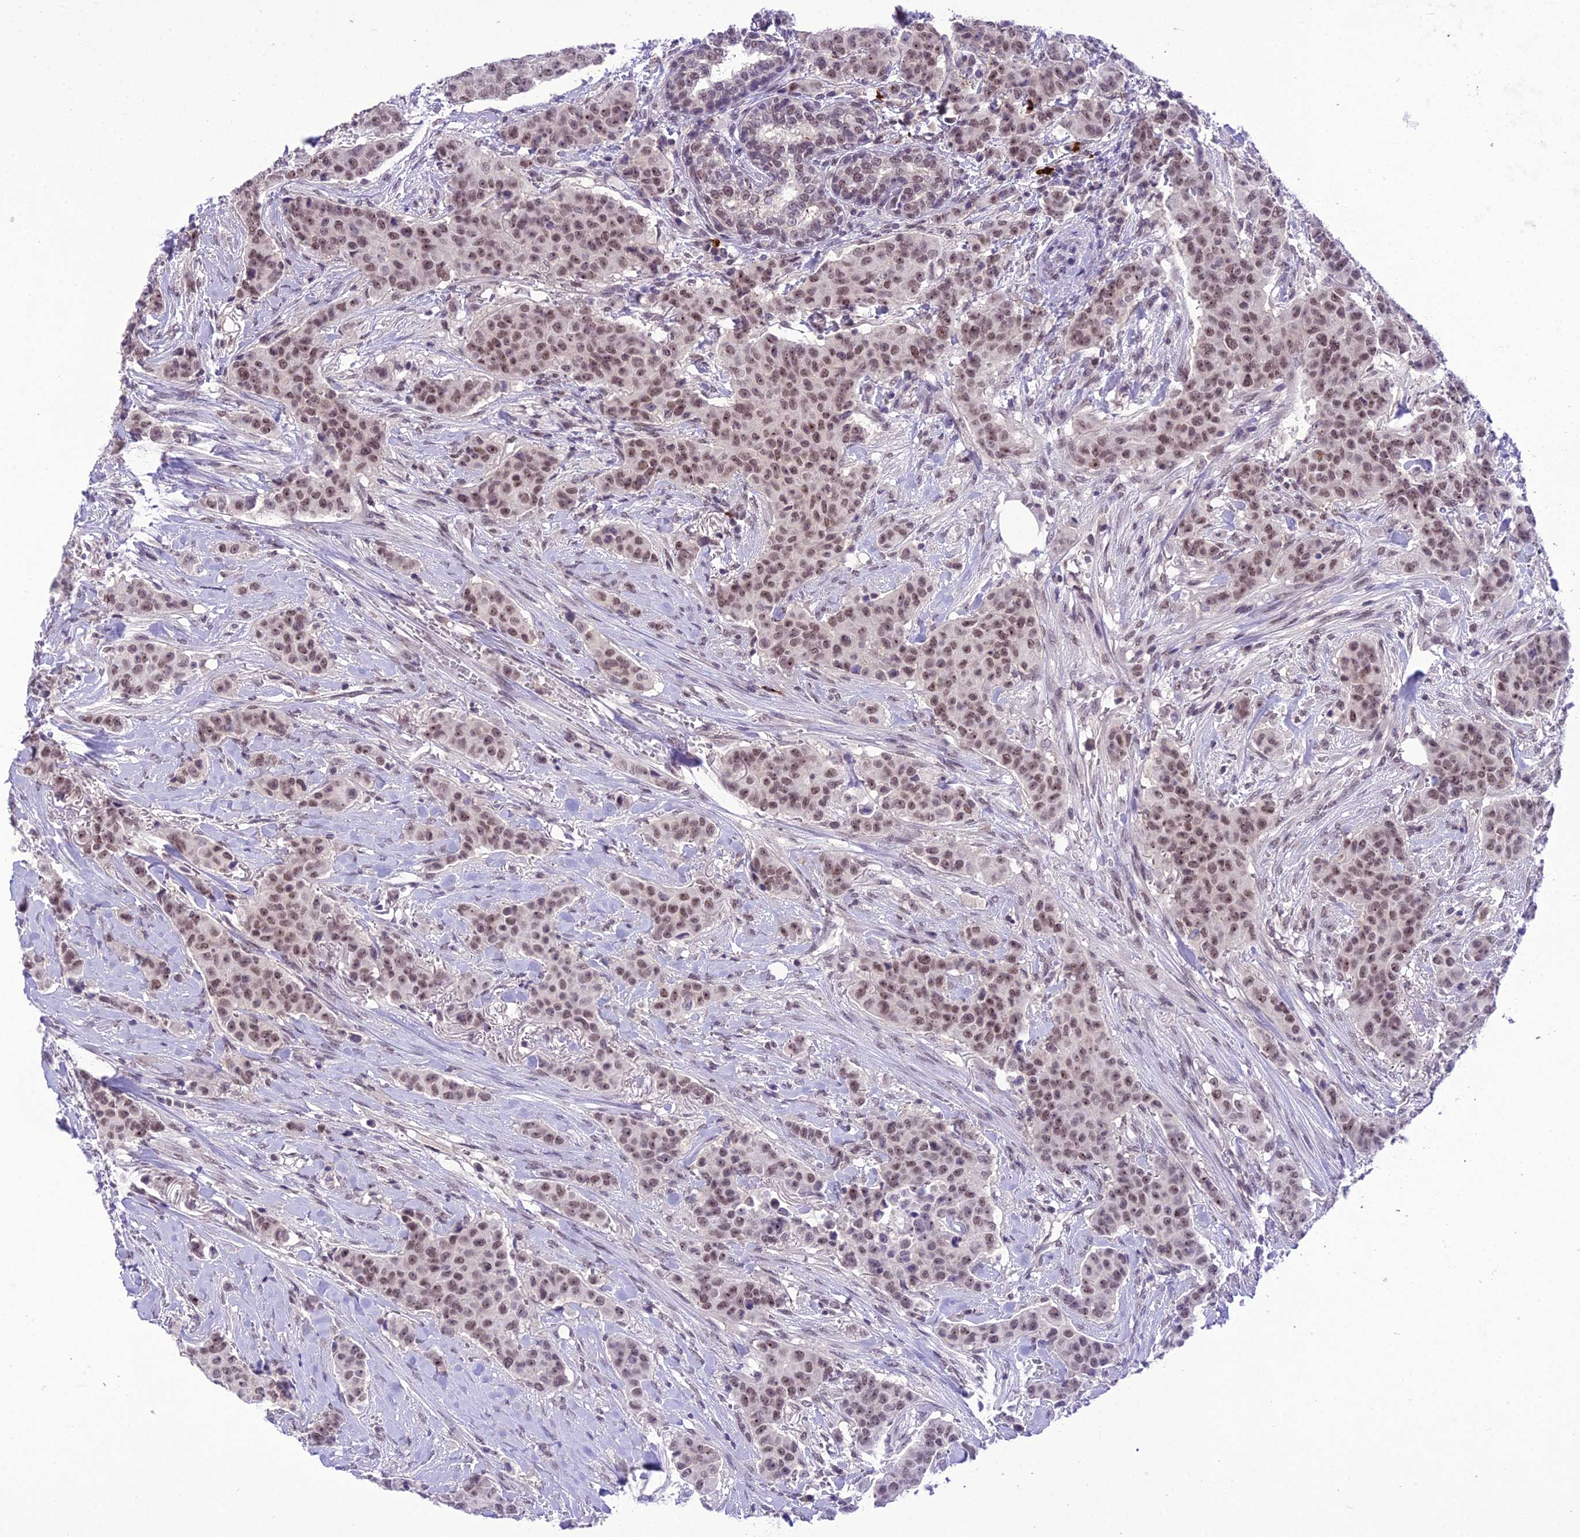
{"staining": {"intensity": "moderate", "quantity": ">75%", "location": "nuclear"}, "tissue": "breast cancer", "cell_type": "Tumor cells", "image_type": "cancer", "snomed": [{"axis": "morphology", "description": "Duct carcinoma"}, {"axis": "topography", "description": "Breast"}], "caption": "A brown stain highlights moderate nuclear positivity of a protein in breast intraductal carcinoma tumor cells.", "gene": "SH3RF3", "patient": {"sex": "female", "age": 40}}